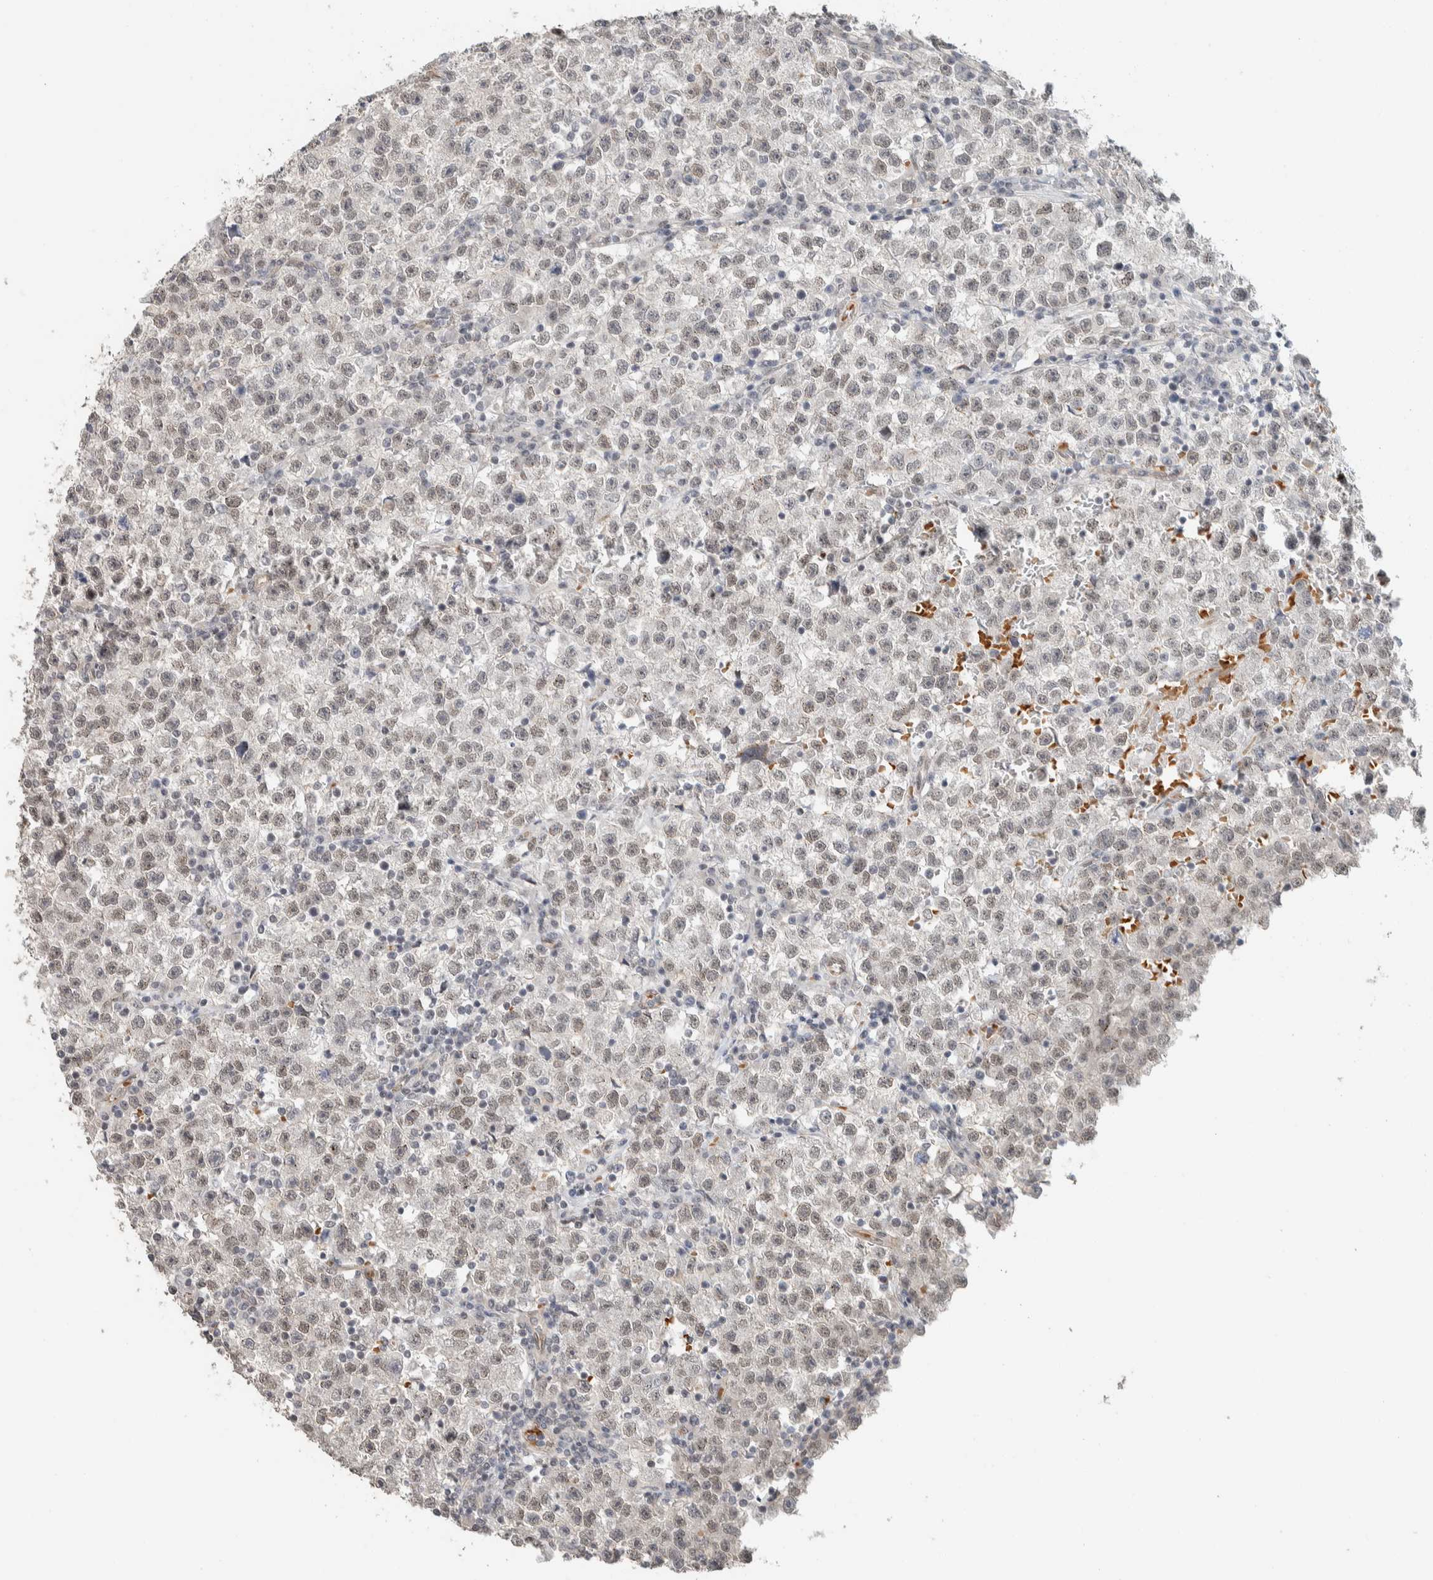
{"staining": {"intensity": "weak", "quantity": ">75%", "location": "nuclear"}, "tissue": "testis cancer", "cell_type": "Tumor cells", "image_type": "cancer", "snomed": [{"axis": "morphology", "description": "Seminoma, NOS"}, {"axis": "topography", "description": "Testis"}], "caption": "High-magnification brightfield microscopy of testis cancer stained with DAB (3,3'-diaminobenzidine) (brown) and counterstained with hematoxylin (blue). tumor cells exhibit weak nuclear staining is present in about>75% of cells.", "gene": "ZBTB2", "patient": {"sex": "male", "age": 22}}